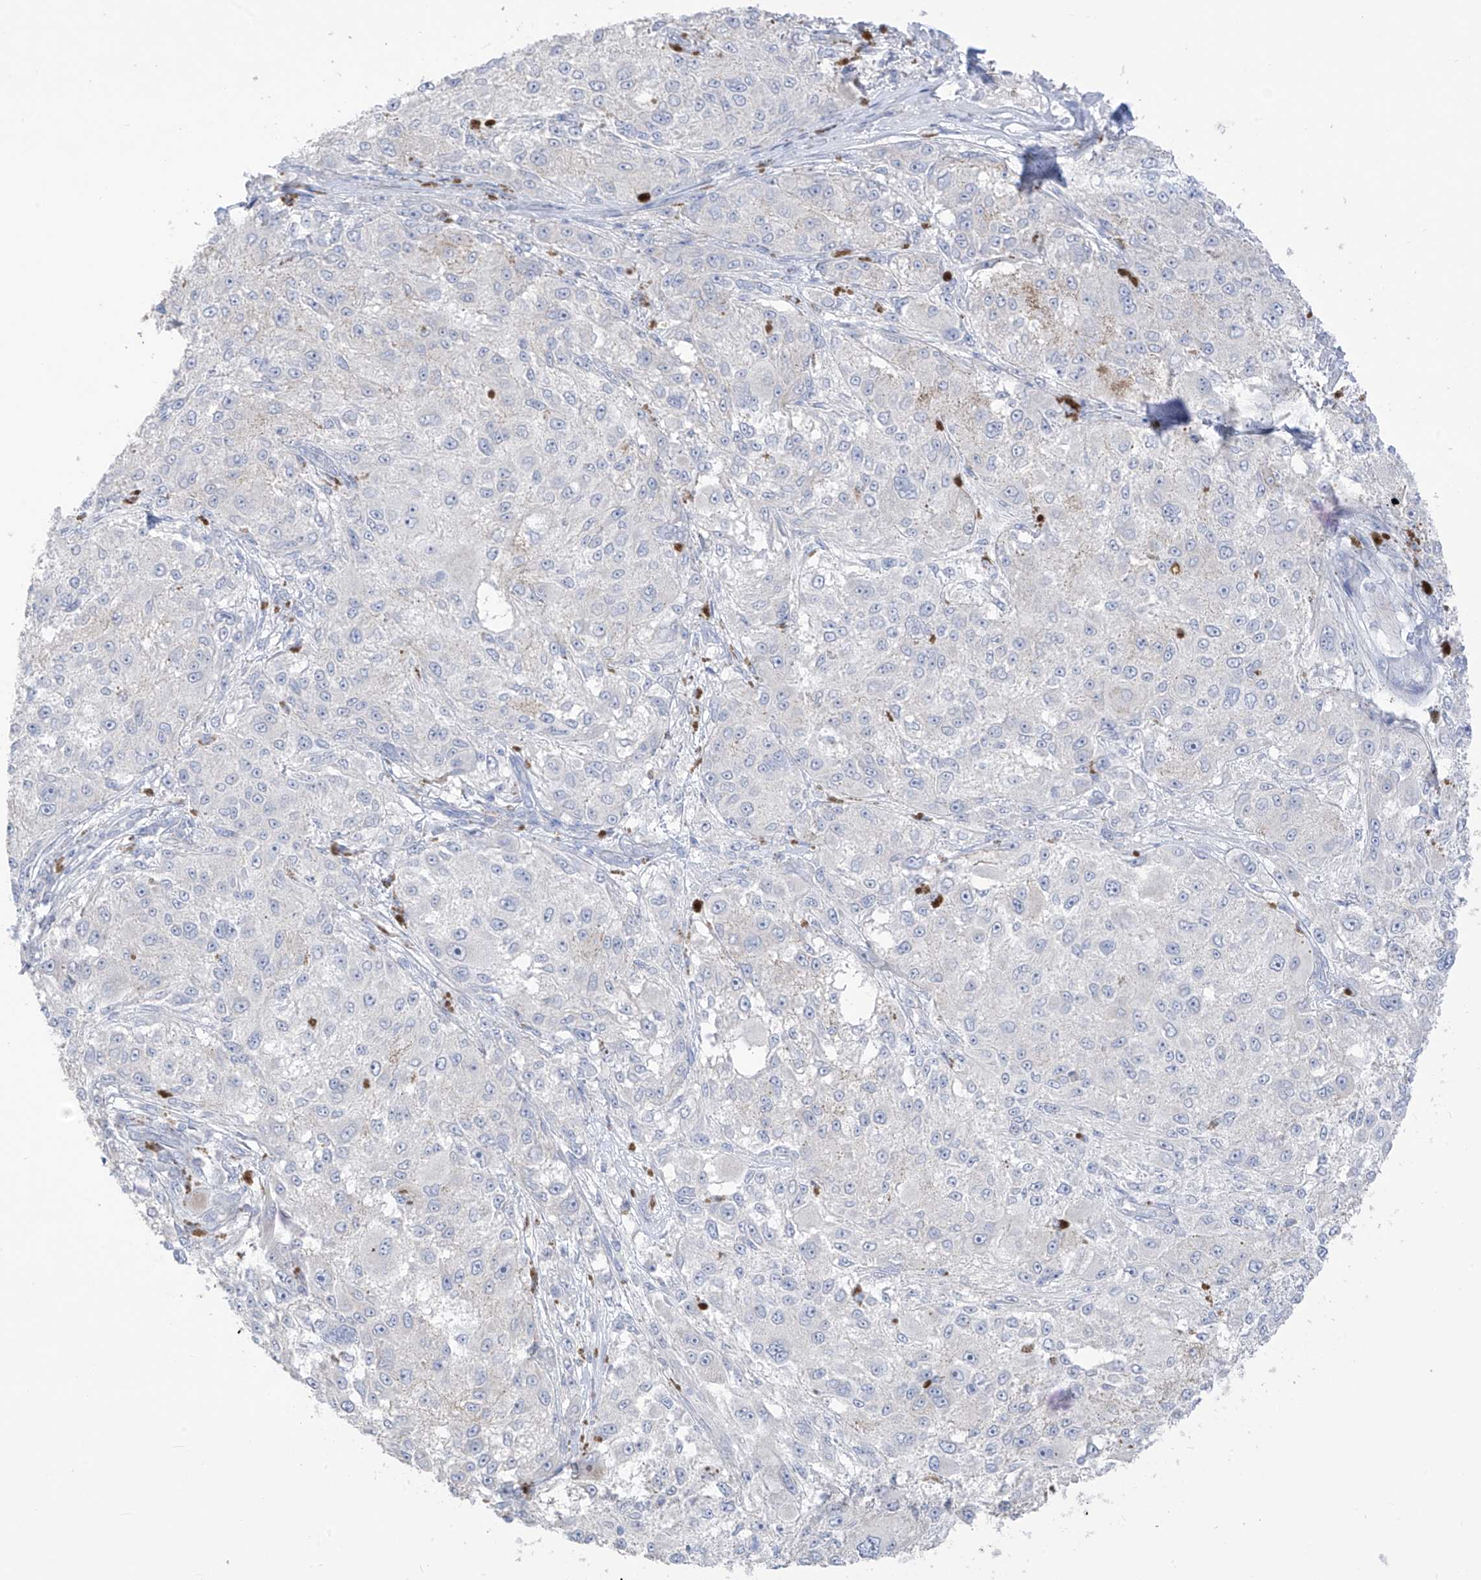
{"staining": {"intensity": "negative", "quantity": "none", "location": "none"}, "tissue": "melanoma", "cell_type": "Tumor cells", "image_type": "cancer", "snomed": [{"axis": "morphology", "description": "Necrosis, NOS"}, {"axis": "morphology", "description": "Malignant melanoma, NOS"}, {"axis": "topography", "description": "Skin"}], "caption": "There is no significant positivity in tumor cells of melanoma.", "gene": "ASPRV1", "patient": {"sex": "female", "age": 87}}